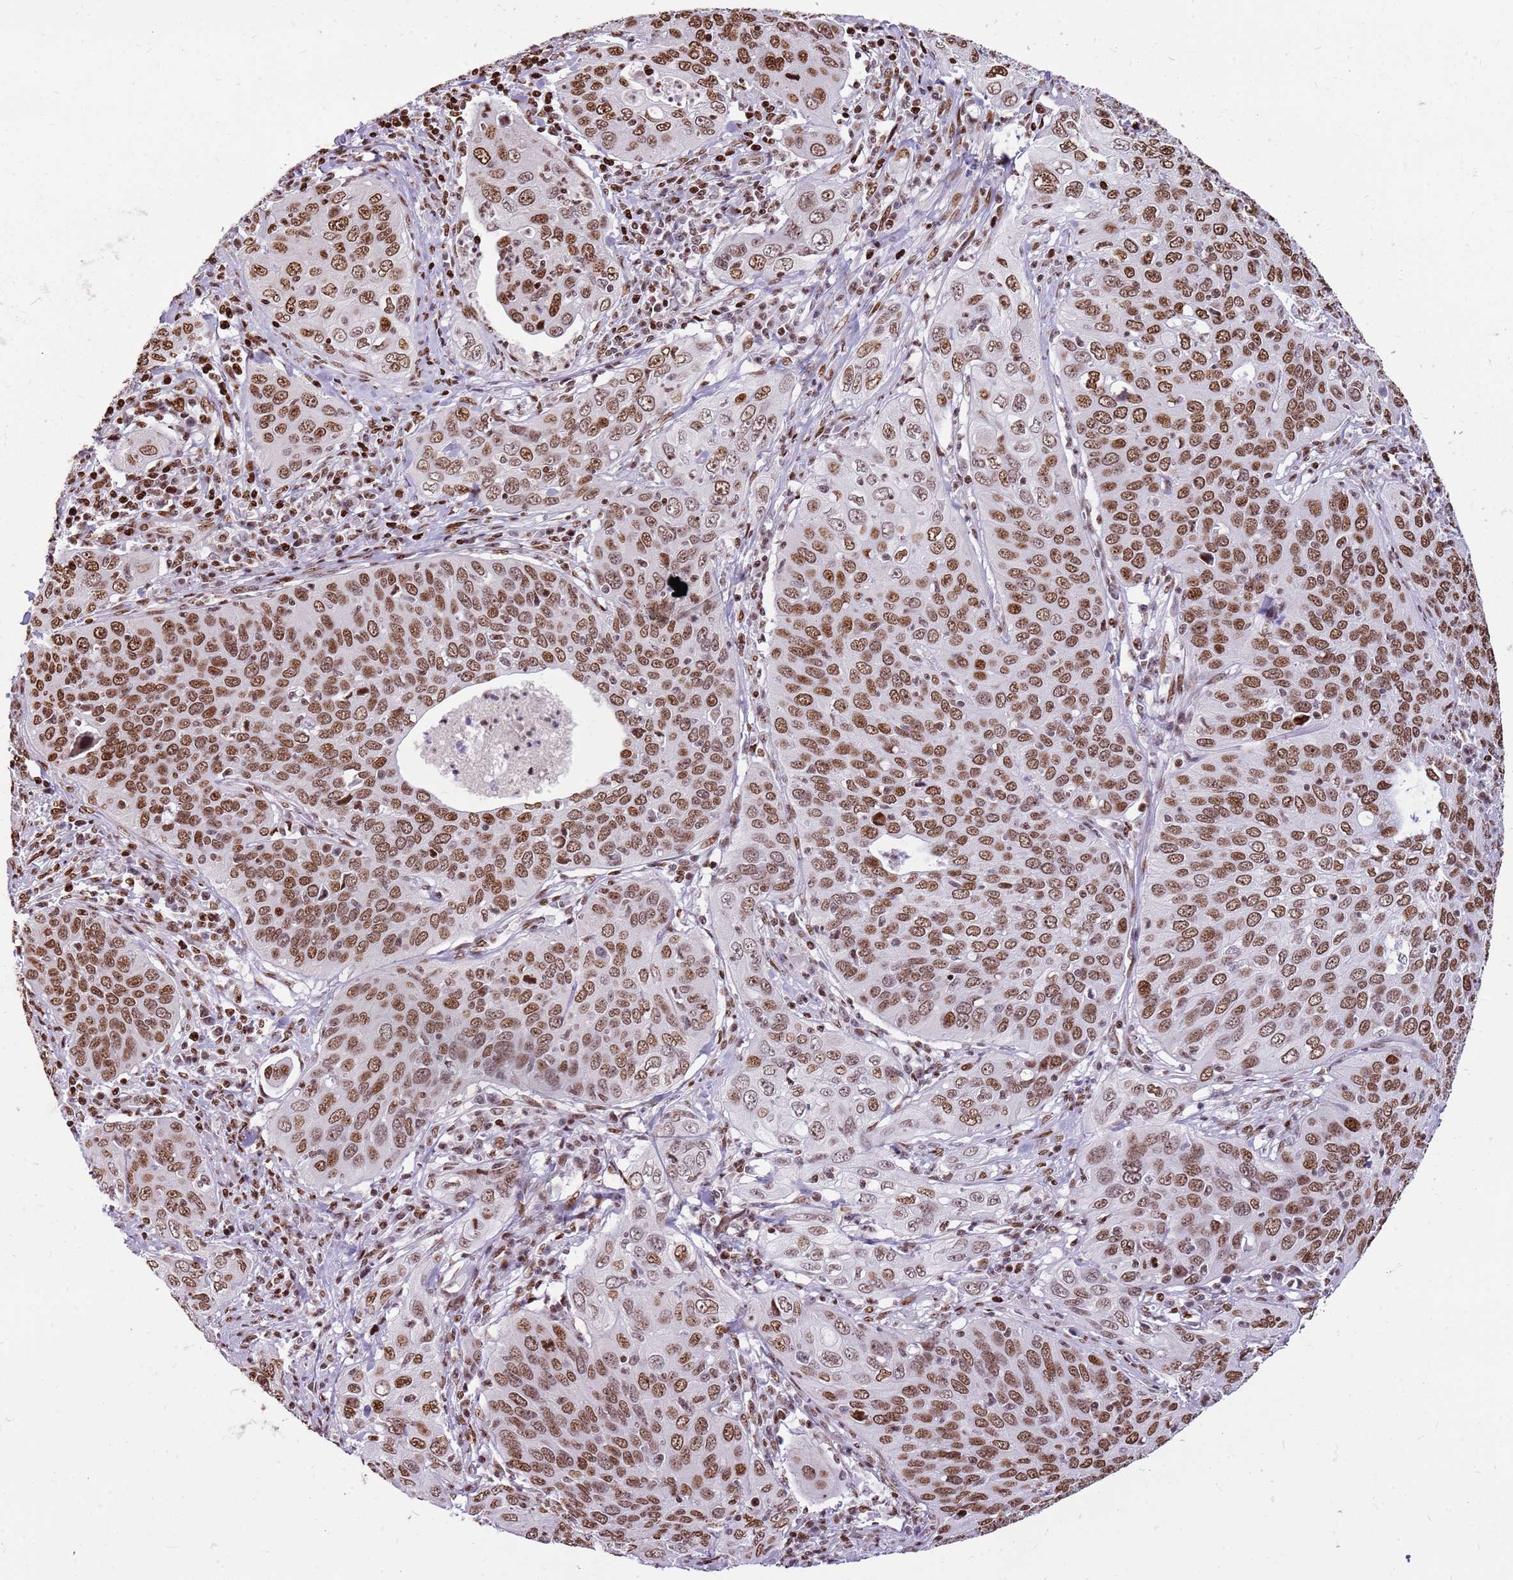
{"staining": {"intensity": "moderate", "quantity": ">75%", "location": "nuclear"}, "tissue": "cervical cancer", "cell_type": "Tumor cells", "image_type": "cancer", "snomed": [{"axis": "morphology", "description": "Squamous cell carcinoma, NOS"}, {"axis": "topography", "description": "Cervix"}], "caption": "Moderate nuclear protein staining is identified in approximately >75% of tumor cells in cervical squamous cell carcinoma.", "gene": "WASHC4", "patient": {"sex": "female", "age": 36}}